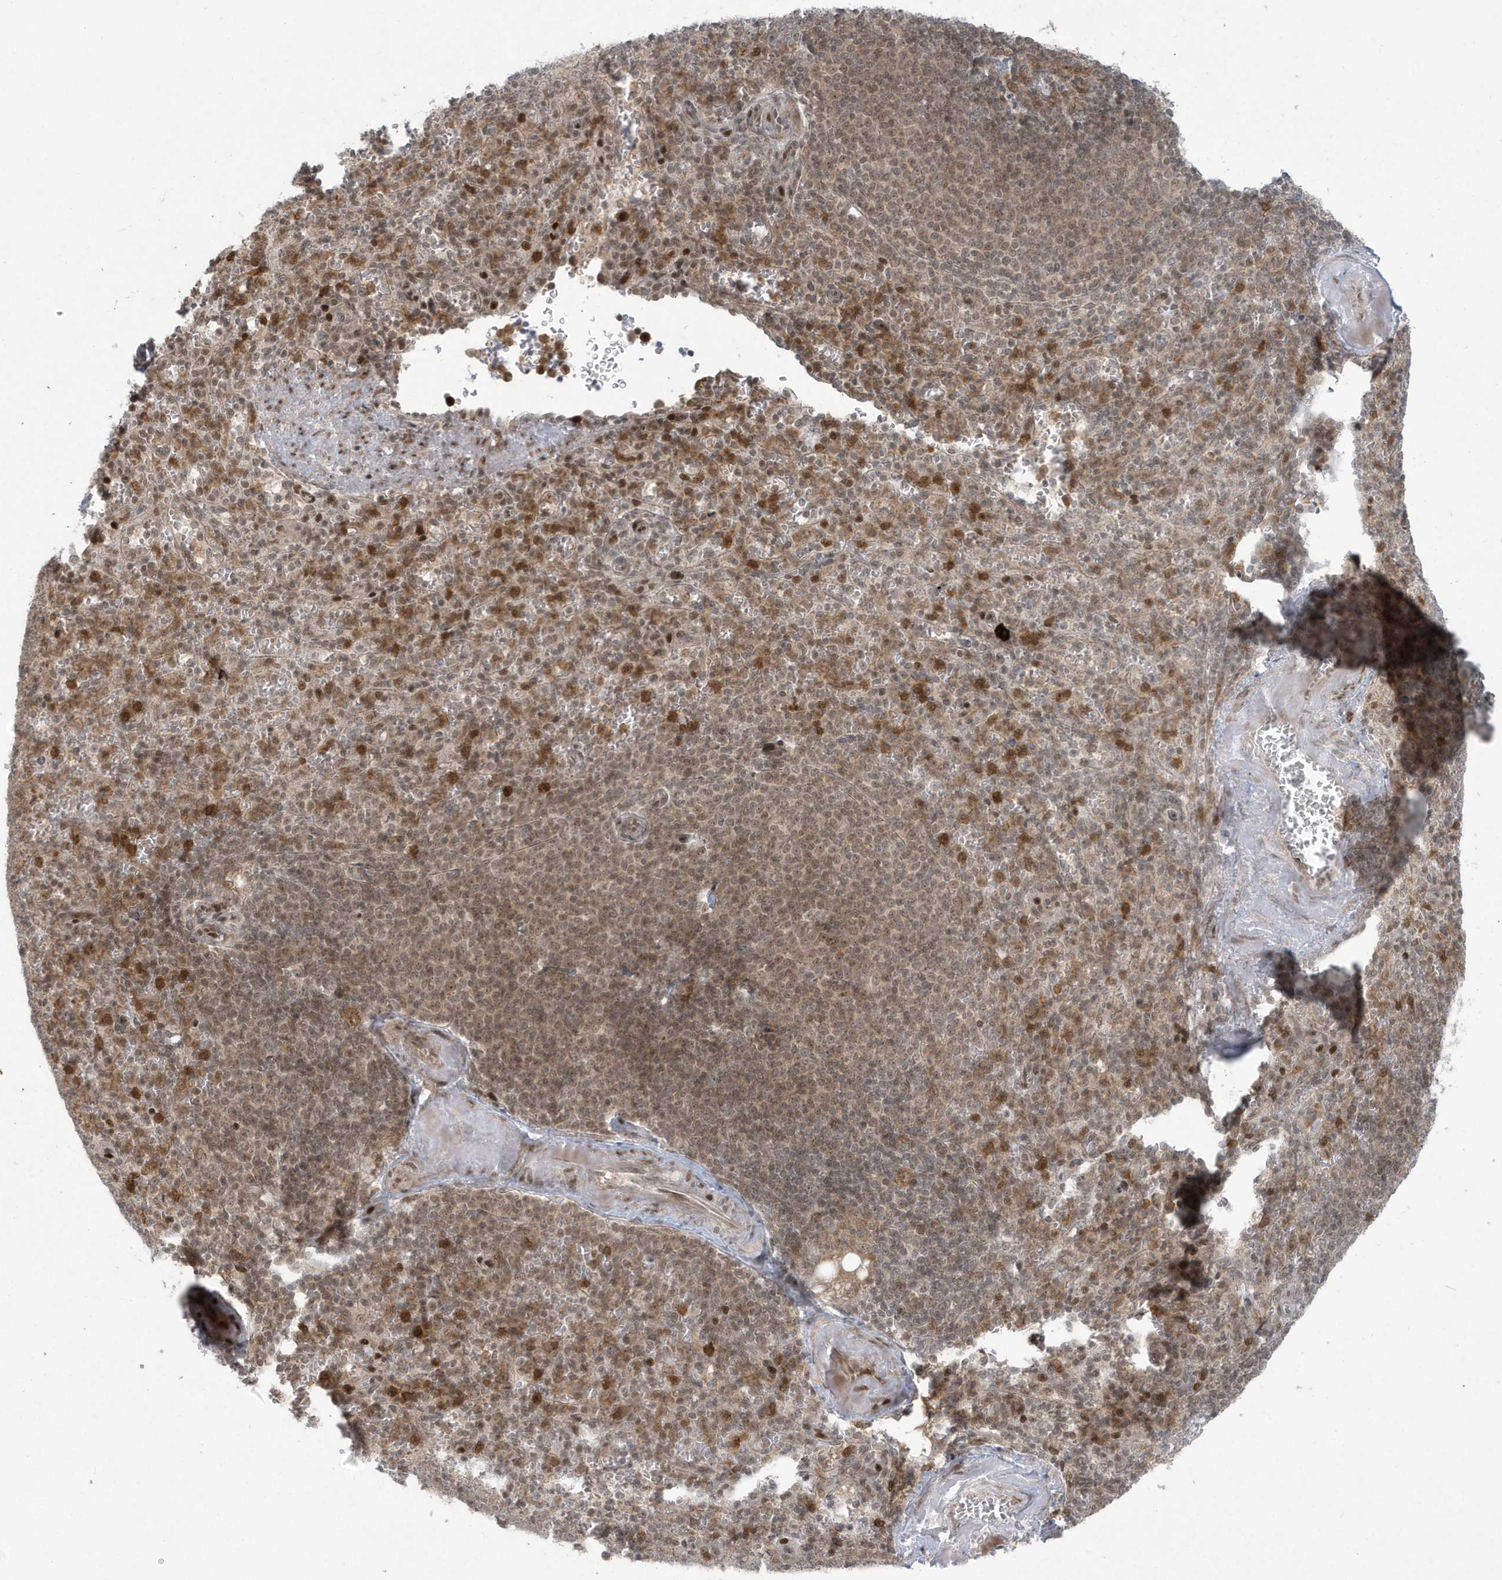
{"staining": {"intensity": "moderate", "quantity": ">75%", "location": "cytoplasmic/membranous,nuclear"}, "tissue": "spleen", "cell_type": "Cells in red pulp", "image_type": "normal", "snomed": [{"axis": "morphology", "description": "Normal tissue, NOS"}, {"axis": "topography", "description": "Spleen"}], "caption": "Moderate cytoplasmic/membranous,nuclear expression is seen in about >75% of cells in red pulp in unremarkable spleen. (DAB IHC, brown staining for protein, blue staining for nuclei).", "gene": "C1orf52", "patient": {"sex": "female", "age": 74}}